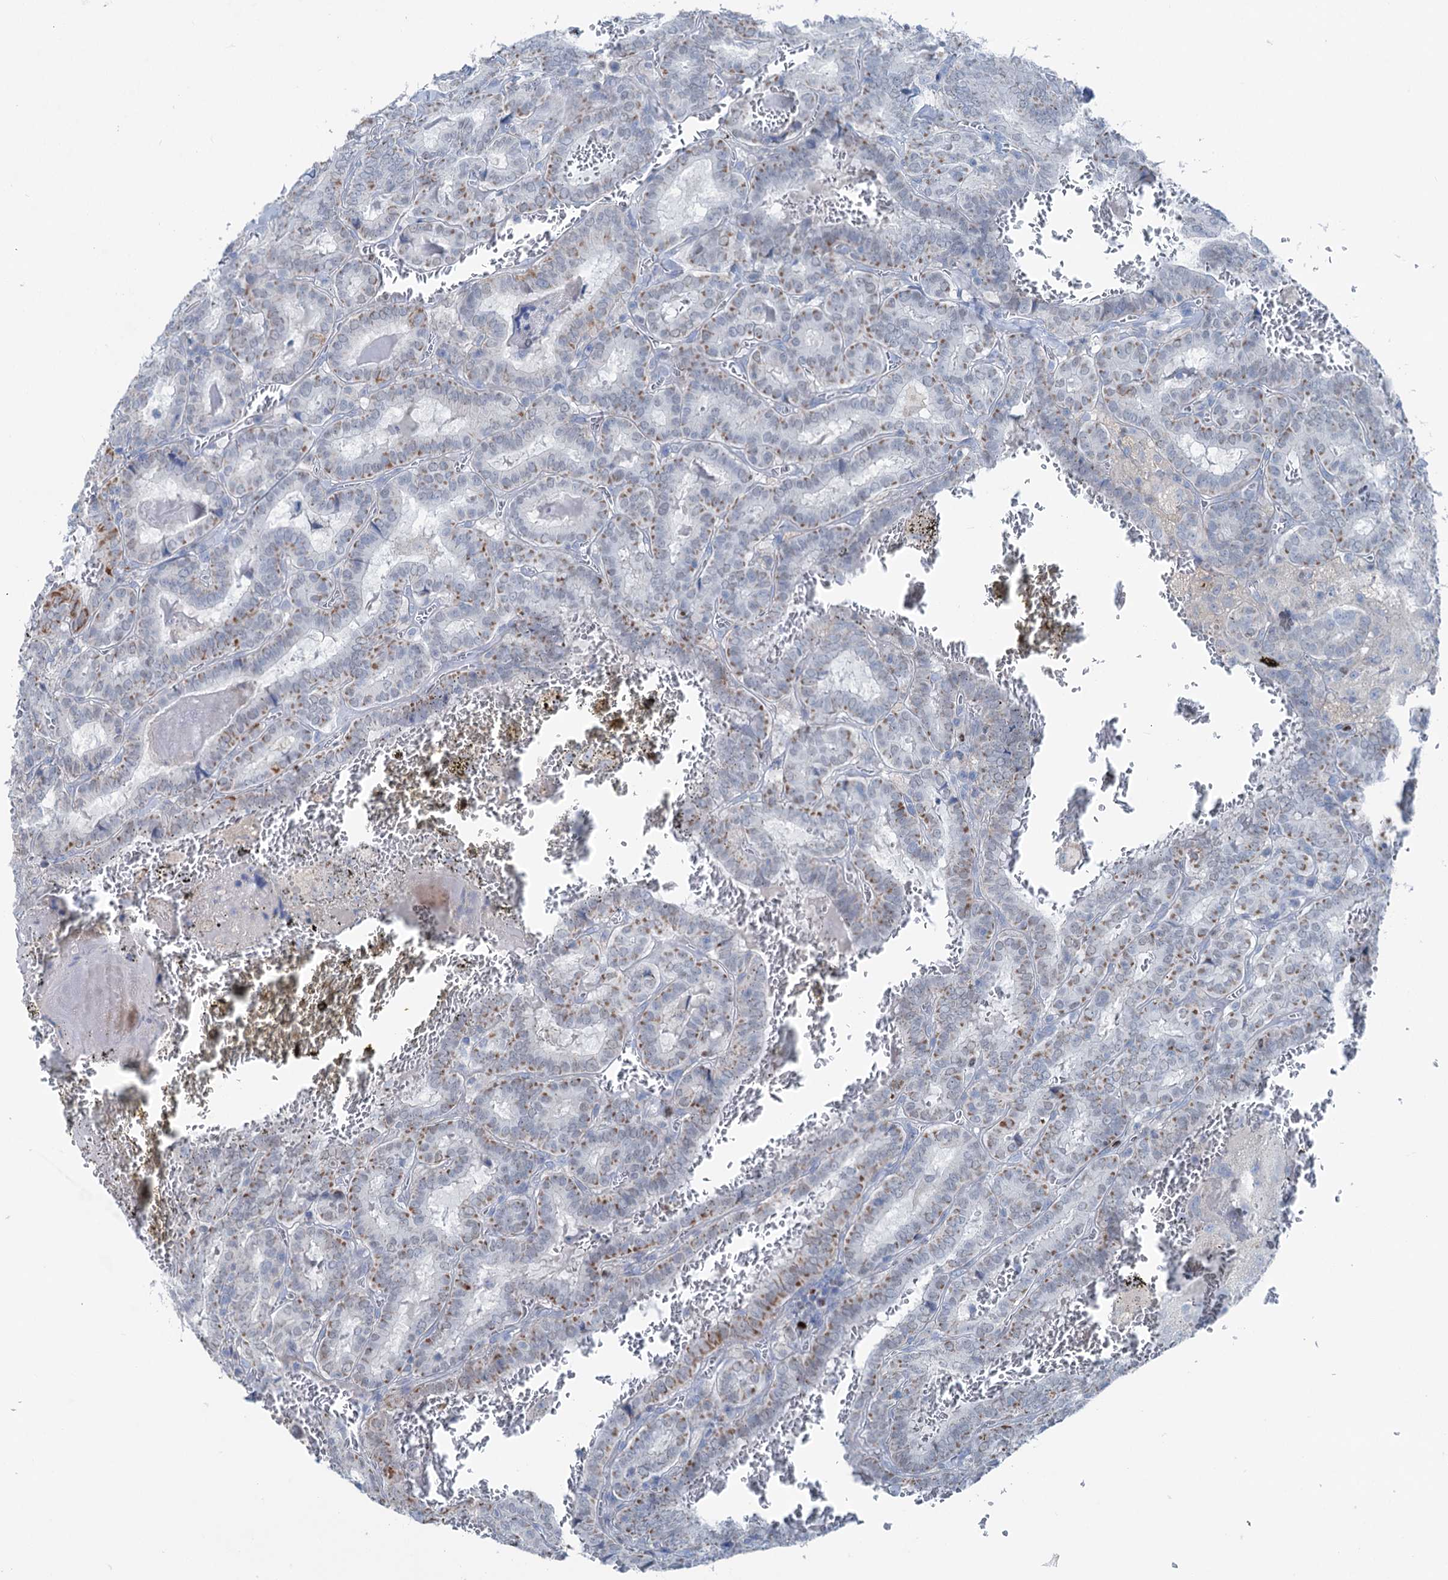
{"staining": {"intensity": "moderate", "quantity": "<25%", "location": "cytoplasmic/membranous"}, "tissue": "thyroid cancer", "cell_type": "Tumor cells", "image_type": "cancer", "snomed": [{"axis": "morphology", "description": "Papillary adenocarcinoma, NOS"}, {"axis": "topography", "description": "Thyroid gland"}], "caption": "Thyroid papillary adenocarcinoma was stained to show a protein in brown. There is low levels of moderate cytoplasmic/membranous staining in about <25% of tumor cells. Immunohistochemistry (ihc) stains the protein of interest in brown and the nuclei are stained blue.", "gene": "ELP4", "patient": {"sex": "female", "age": 72}}